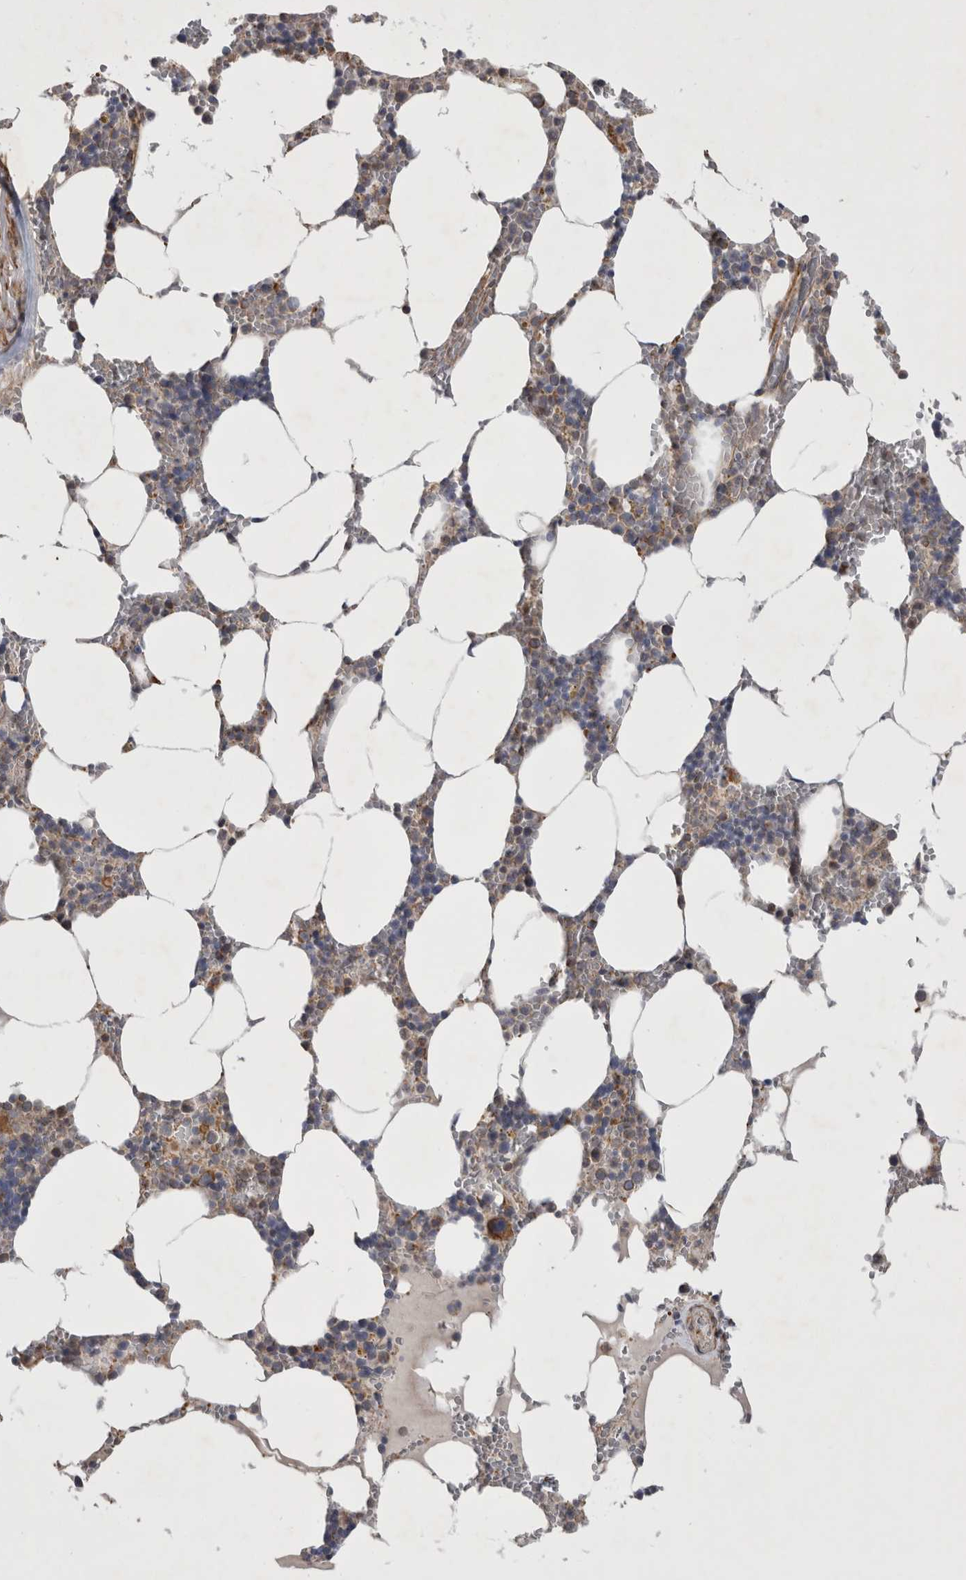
{"staining": {"intensity": "moderate", "quantity": "<25%", "location": "cytoplasmic/membranous"}, "tissue": "bone marrow", "cell_type": "Hematopoietic cells", "image_type": "normal", "snomed": [{"axis": "morphology", "description": "Normal tissue, NOS"}, {"axis": "topography", "description": "Bone marrow"}], "caption": "Human bone marrow stained with a brown dye exhibits moderate cytoplasmic/membranous positive expression in approximately <25% of hematopoietic cells.", "gene": "SFXN2", "patient": {"sex": "male", "age": 70}}